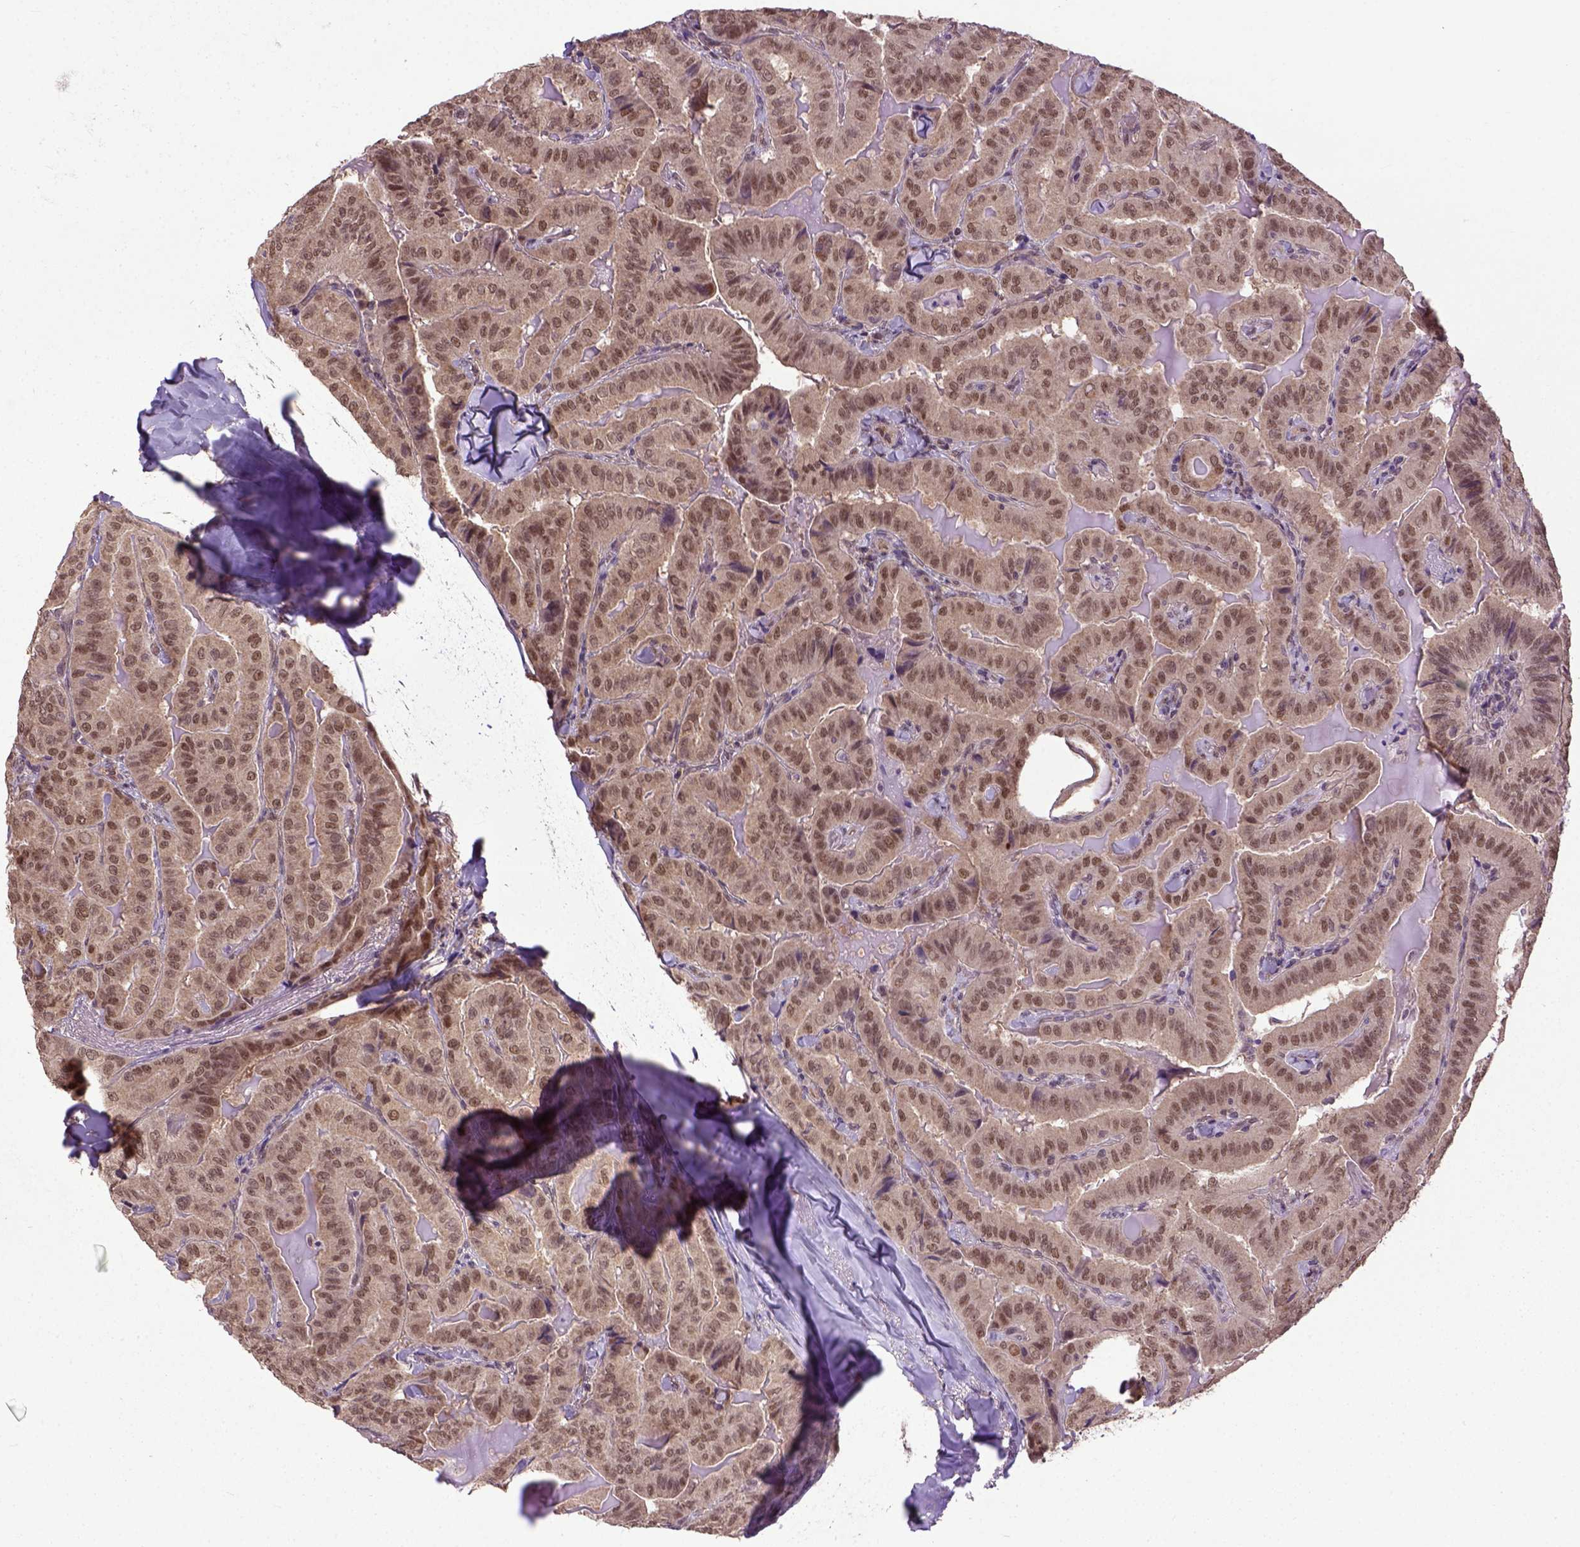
{"staining": {"intensity": "moderate", "quantity": ">75%", "location": "nuclear"}, "tissue": "thyroid cancer", "cell_type": "Tumor cells", "image_type": "cancer", "snomed": [{"axis": "morphology", "description": "Papillary adenocarcinoma, NOS"}, {"axis": "topography", "description": "Thyroid gland"}], "caption": "A brown stain highlights moderate nuclear positivity of a protein in human papillary adenocarcinoma (thyroid) tumor cells.", "gene": "UBA3", "patient": {"sex": "female", "age": 68}}